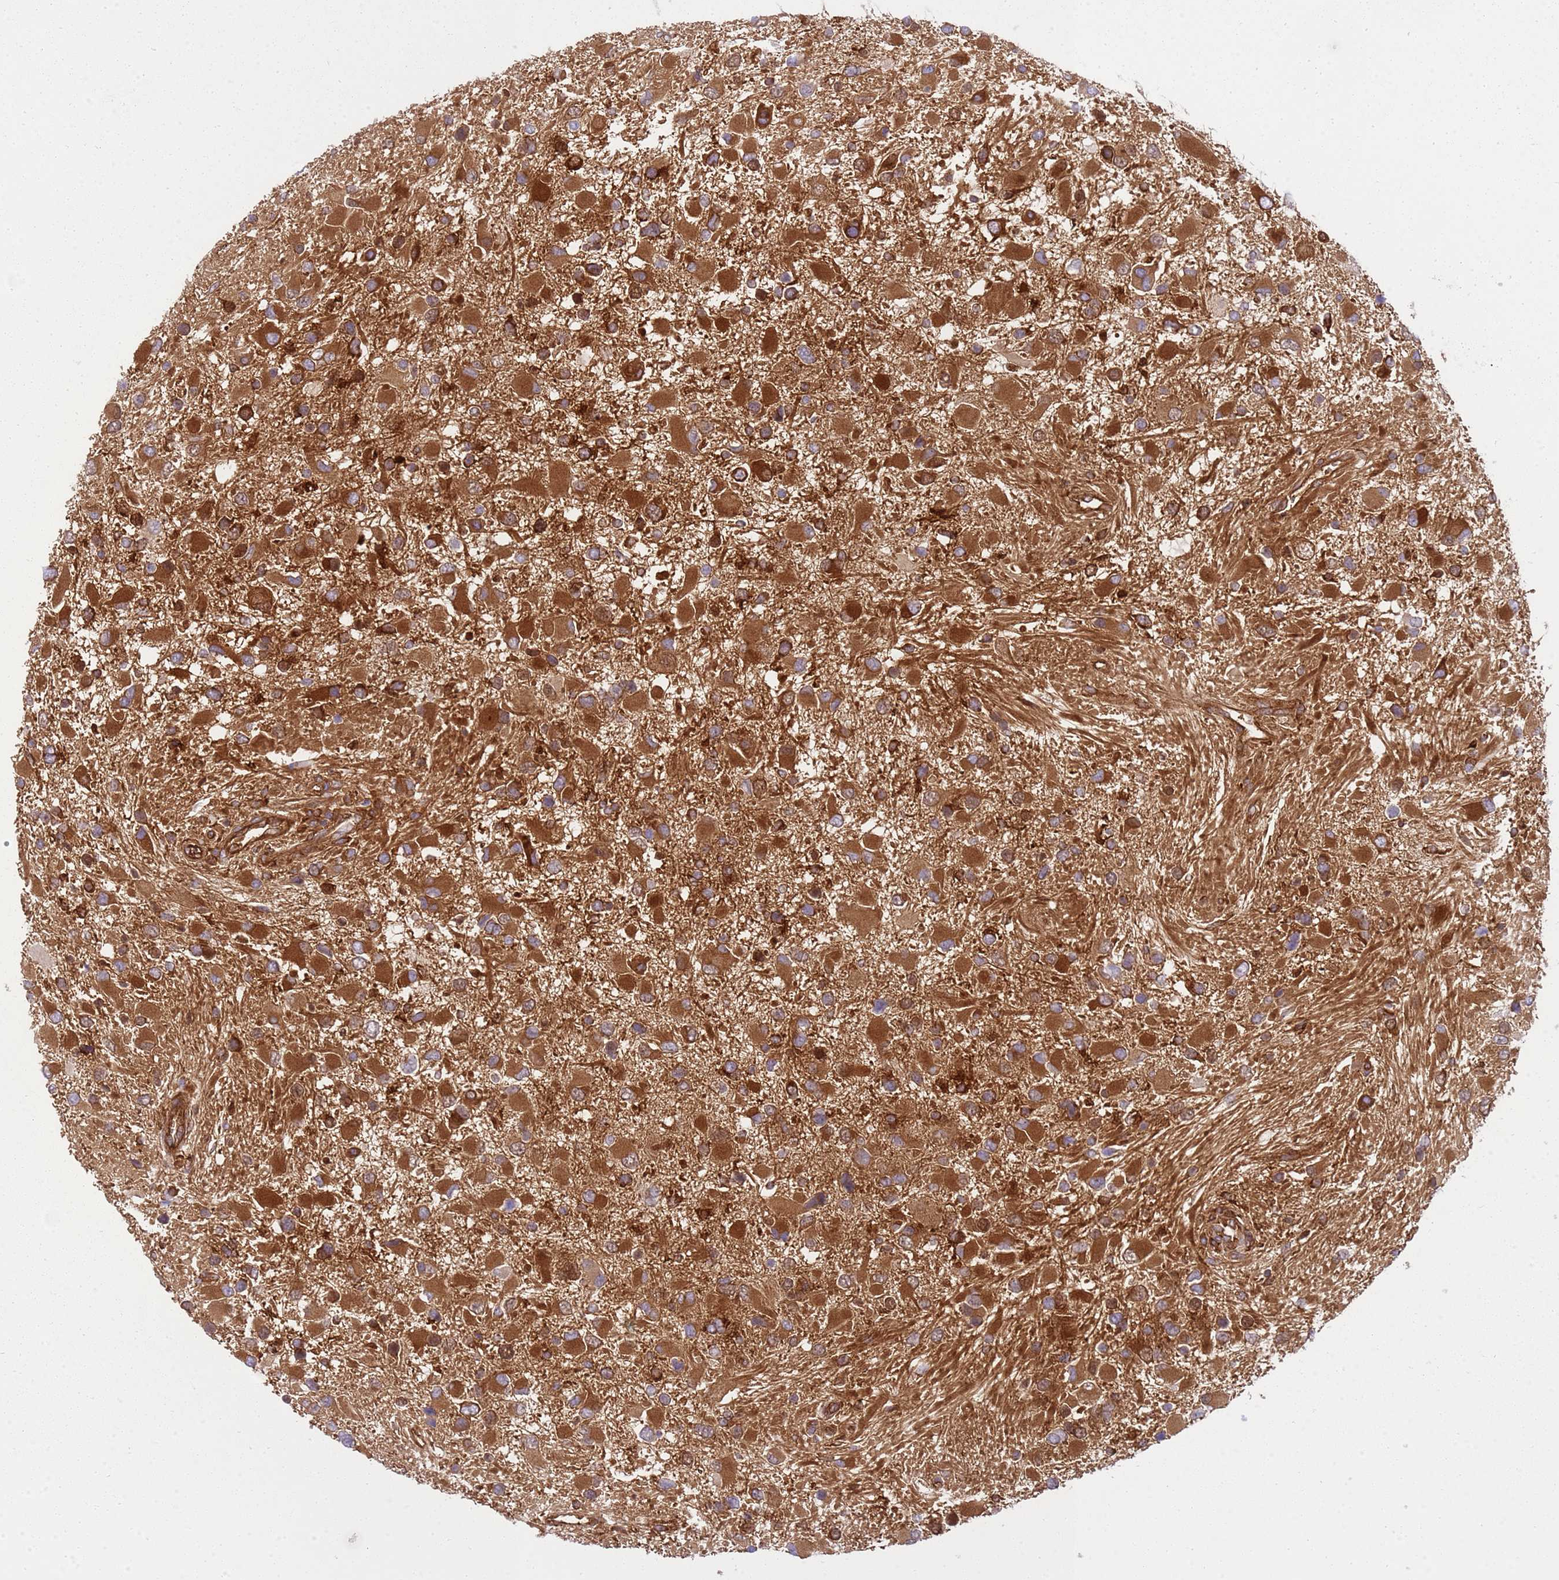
{"staining": {"intensity": "strong", "quantity": ">75%", "location": "cytoplasmic/membranous"}, "tissue": "glioma", "cell_type": "Tumor cells", "image_type": "cancer", "snomed": [{"axis": "morphology", "description": "Glioma, malignant, High grade"}, {"axis": "topography", "description": "Brain"}], "caption": "A high amount of strong cytoplasmic/membranous staining is appreciated in about >75% of tumor cells in glioma tissue.", "gene": "SNX21", "patient": {"sex": "male", "age": 53}}